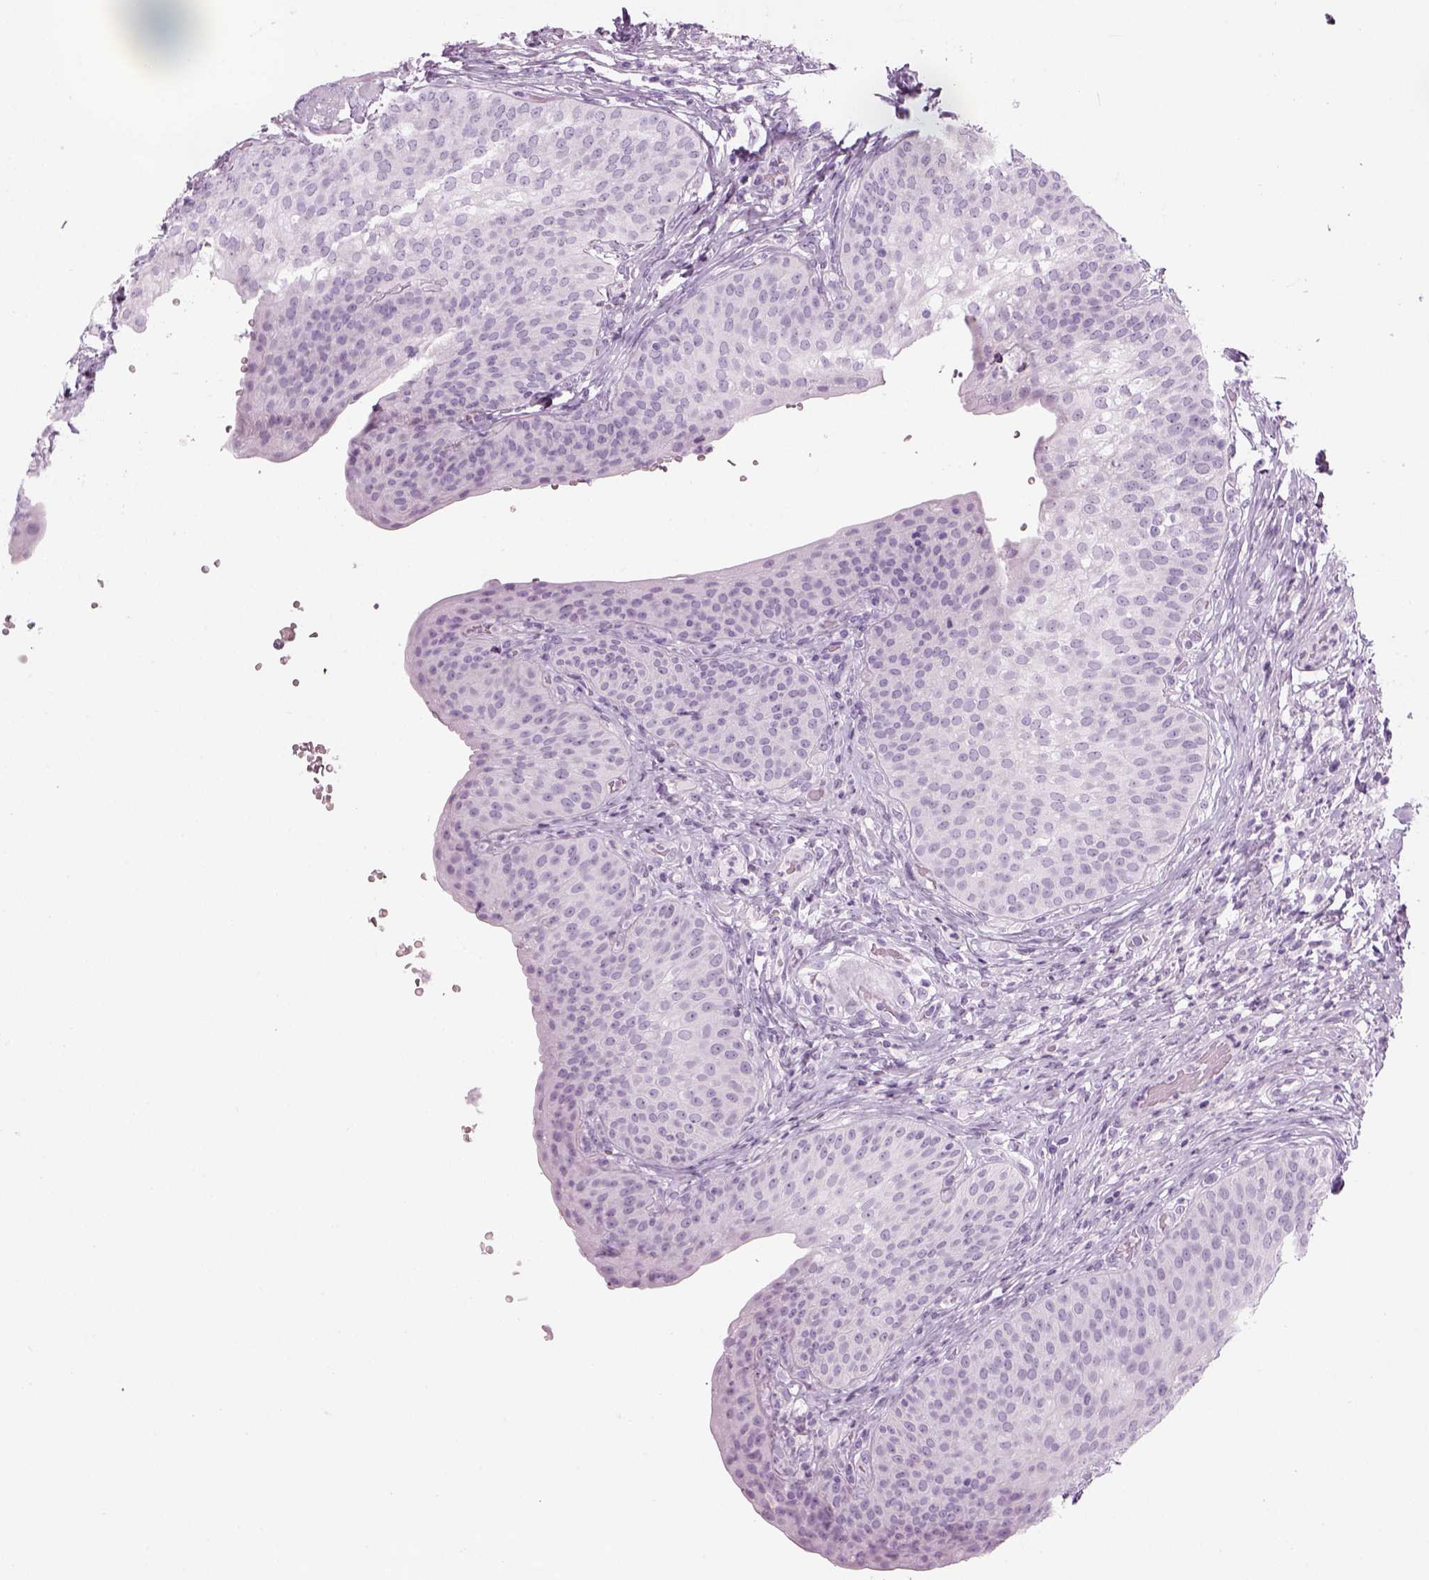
{"staining": {"intensity": "negative", "quantity": "none", "location": "none"}, "tissue": "urinary bladder", "cell_type": "Urothelial cells", "image_type": "normal", "snomed": [{"axis": "morphology", "description": "Normal tissue, NOS"}, {"axis": "topography", "description": "Urinary bladder"}], "caption": "Immunohistochemical staining of unremarkable human urinary bladder exhibits no significant positivity in urothelial cells.", "gene": "SAG", "patient": {"sex": "male", "age": 66}}